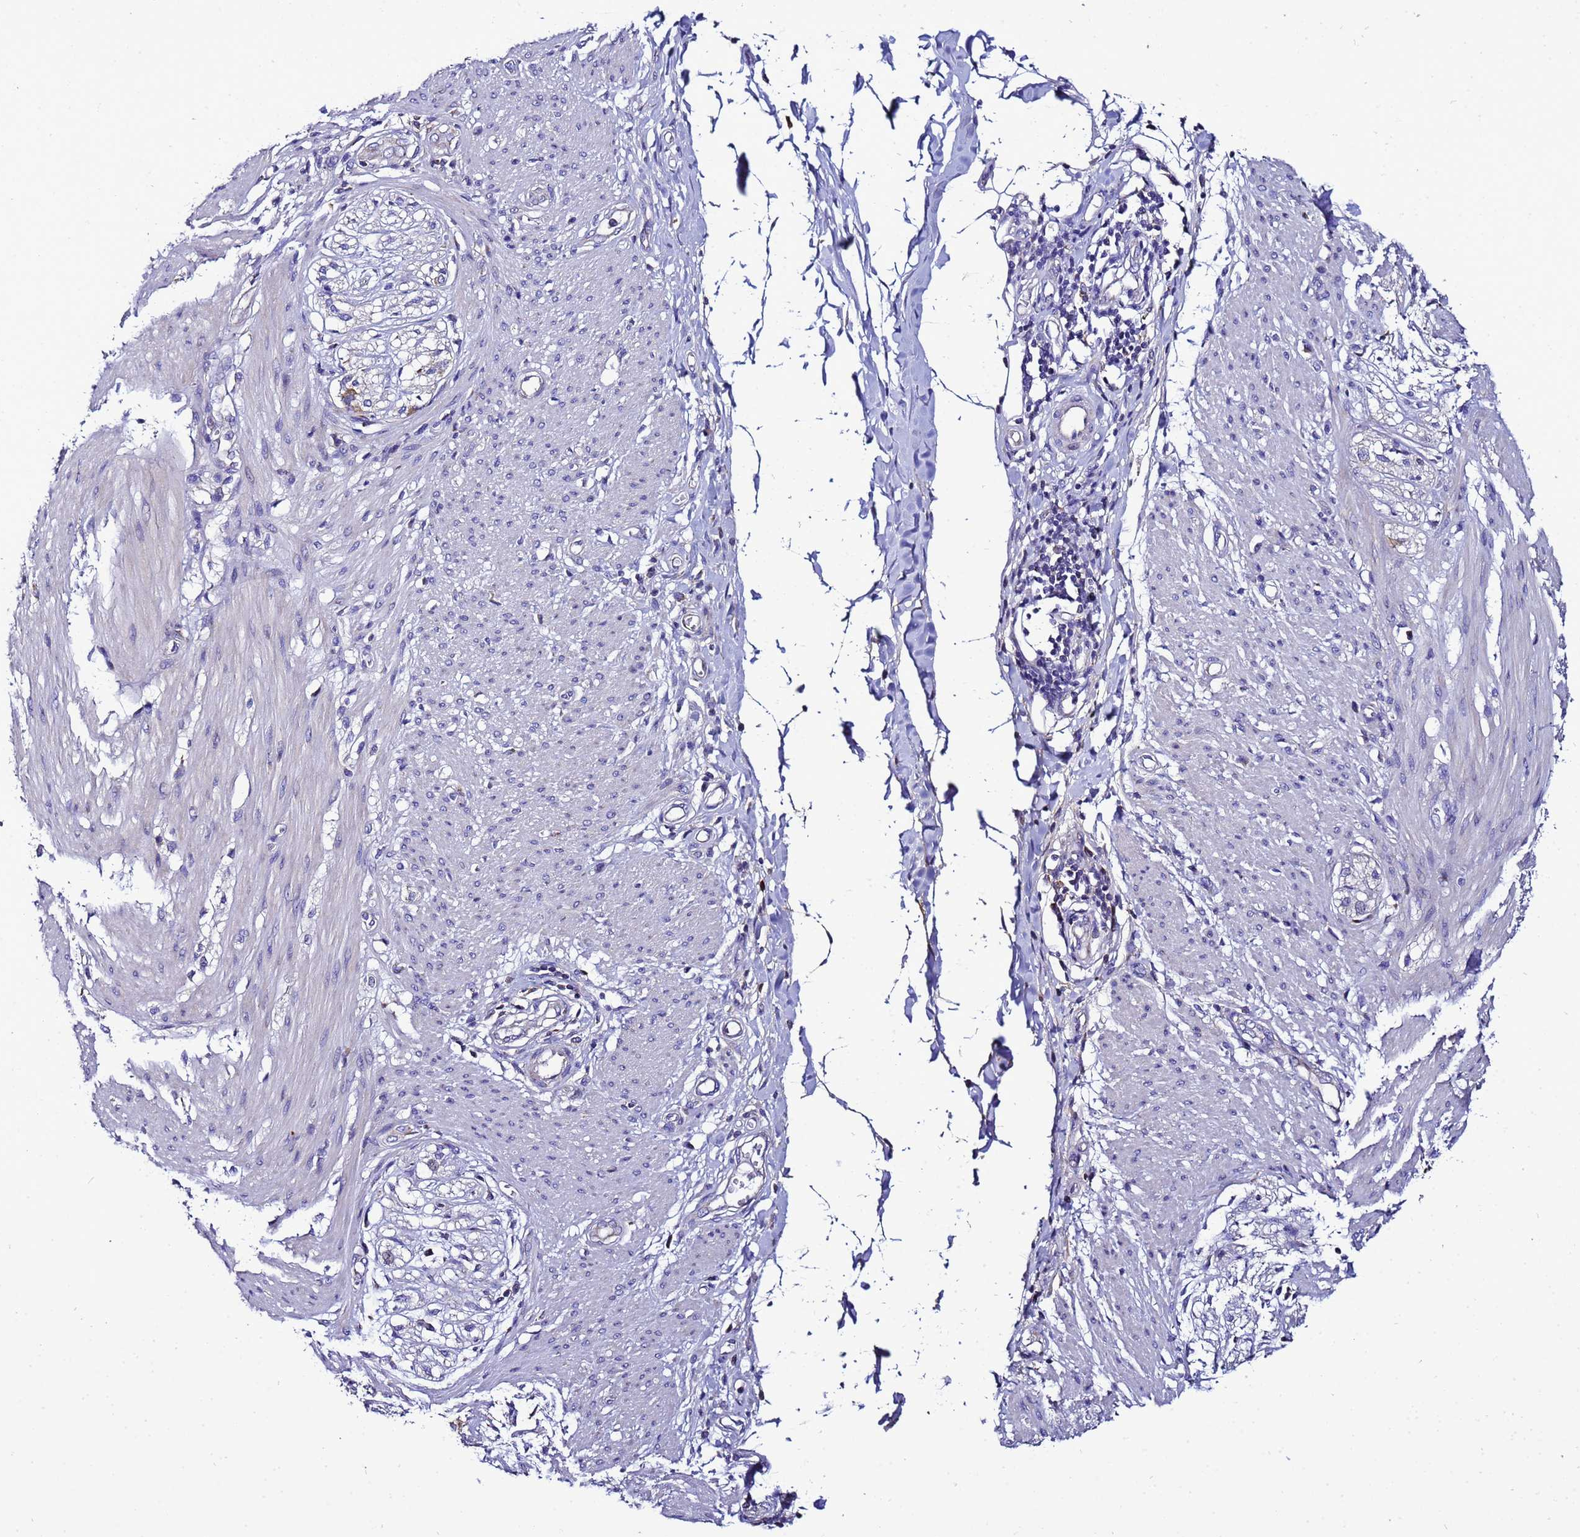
{"staining": {"intensity": "negative", "quantity": "none", "location": "none"}, "tissue": "smooth muscle", "cell_type": "Smooth muscle cells", "image_type": "normal", "snomed": [{"axis": "morphology", "description": "Normal tissue, NOS"}, {"axis": "morphology", "description": "Adenocarcinoma, NOS"}, {"axis": "topography", "description": "Colon"}, {"axis": "topography", "description": "Peripheral nerve tissue"}], "caption": "IHC photomicrograph of normal smooth muscle: smooth muscle stained with DAB (3,3'-diaminobenzidine) shows no significant protein expression in smooth muscle cells.", "gene": "HIGD2A", "patient": {"sex": "male", "age": 14}}